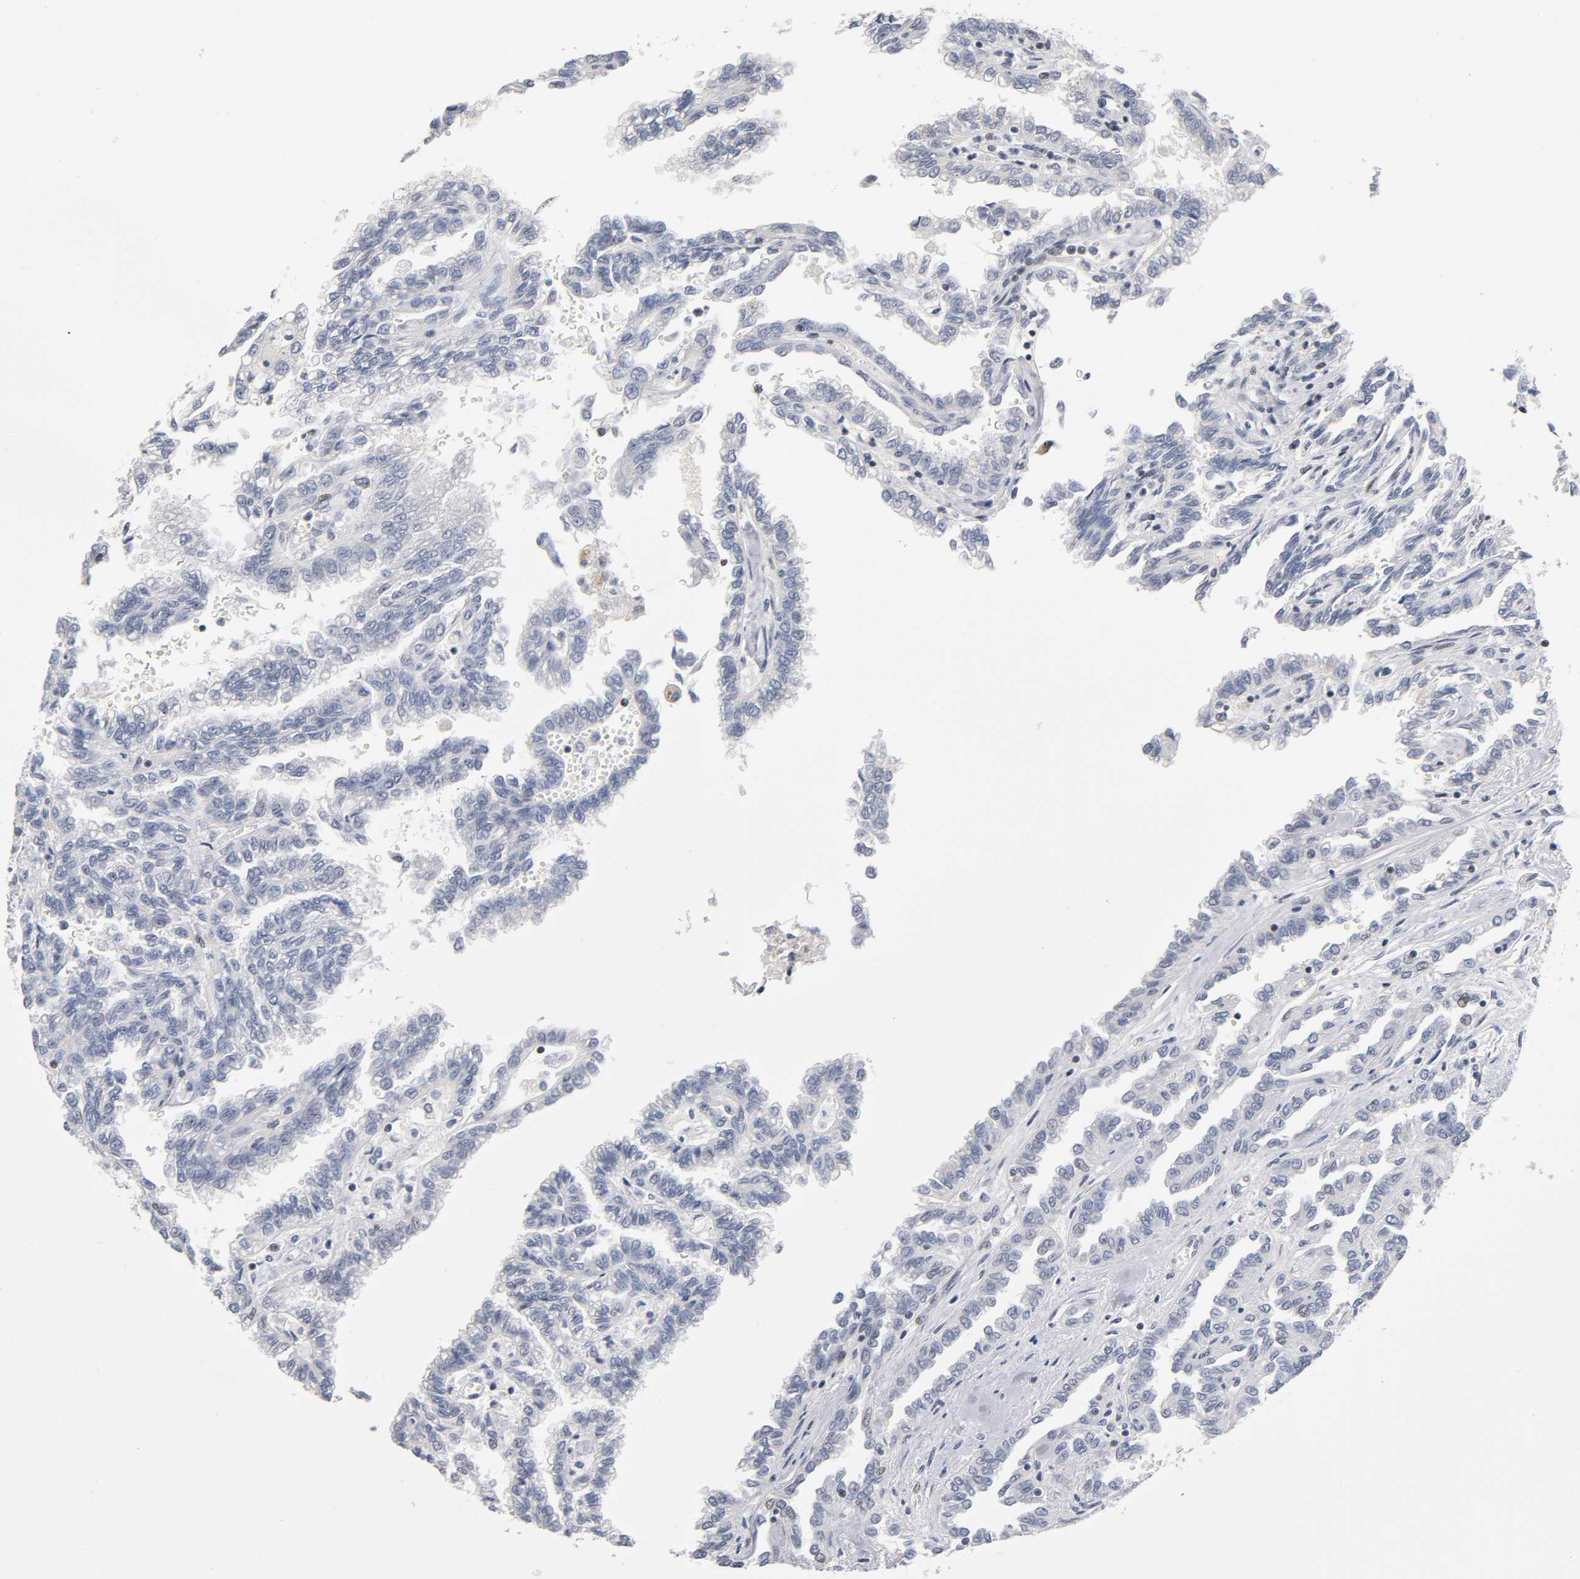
{"staining": {"intensity": "negative", "quantity": "none", "location": "none"}, "tissue": "renal cancer", "cell_type": "Tumor cells", "image_type": "cancer", "snomed": [{"axis": "morphology", "description": "Inflammation, NOS"}, {"axis": "morphology", "description": "Adenocarcinoma, NOS"}, {"axis": "topography", "description": "Kidney"}], "caption": "A photomicrograph of human renal adenocarcinoma is negative for staining in tumor cells.", "gene": "SP3", "patient": {"sex": "male", "age": 68}}